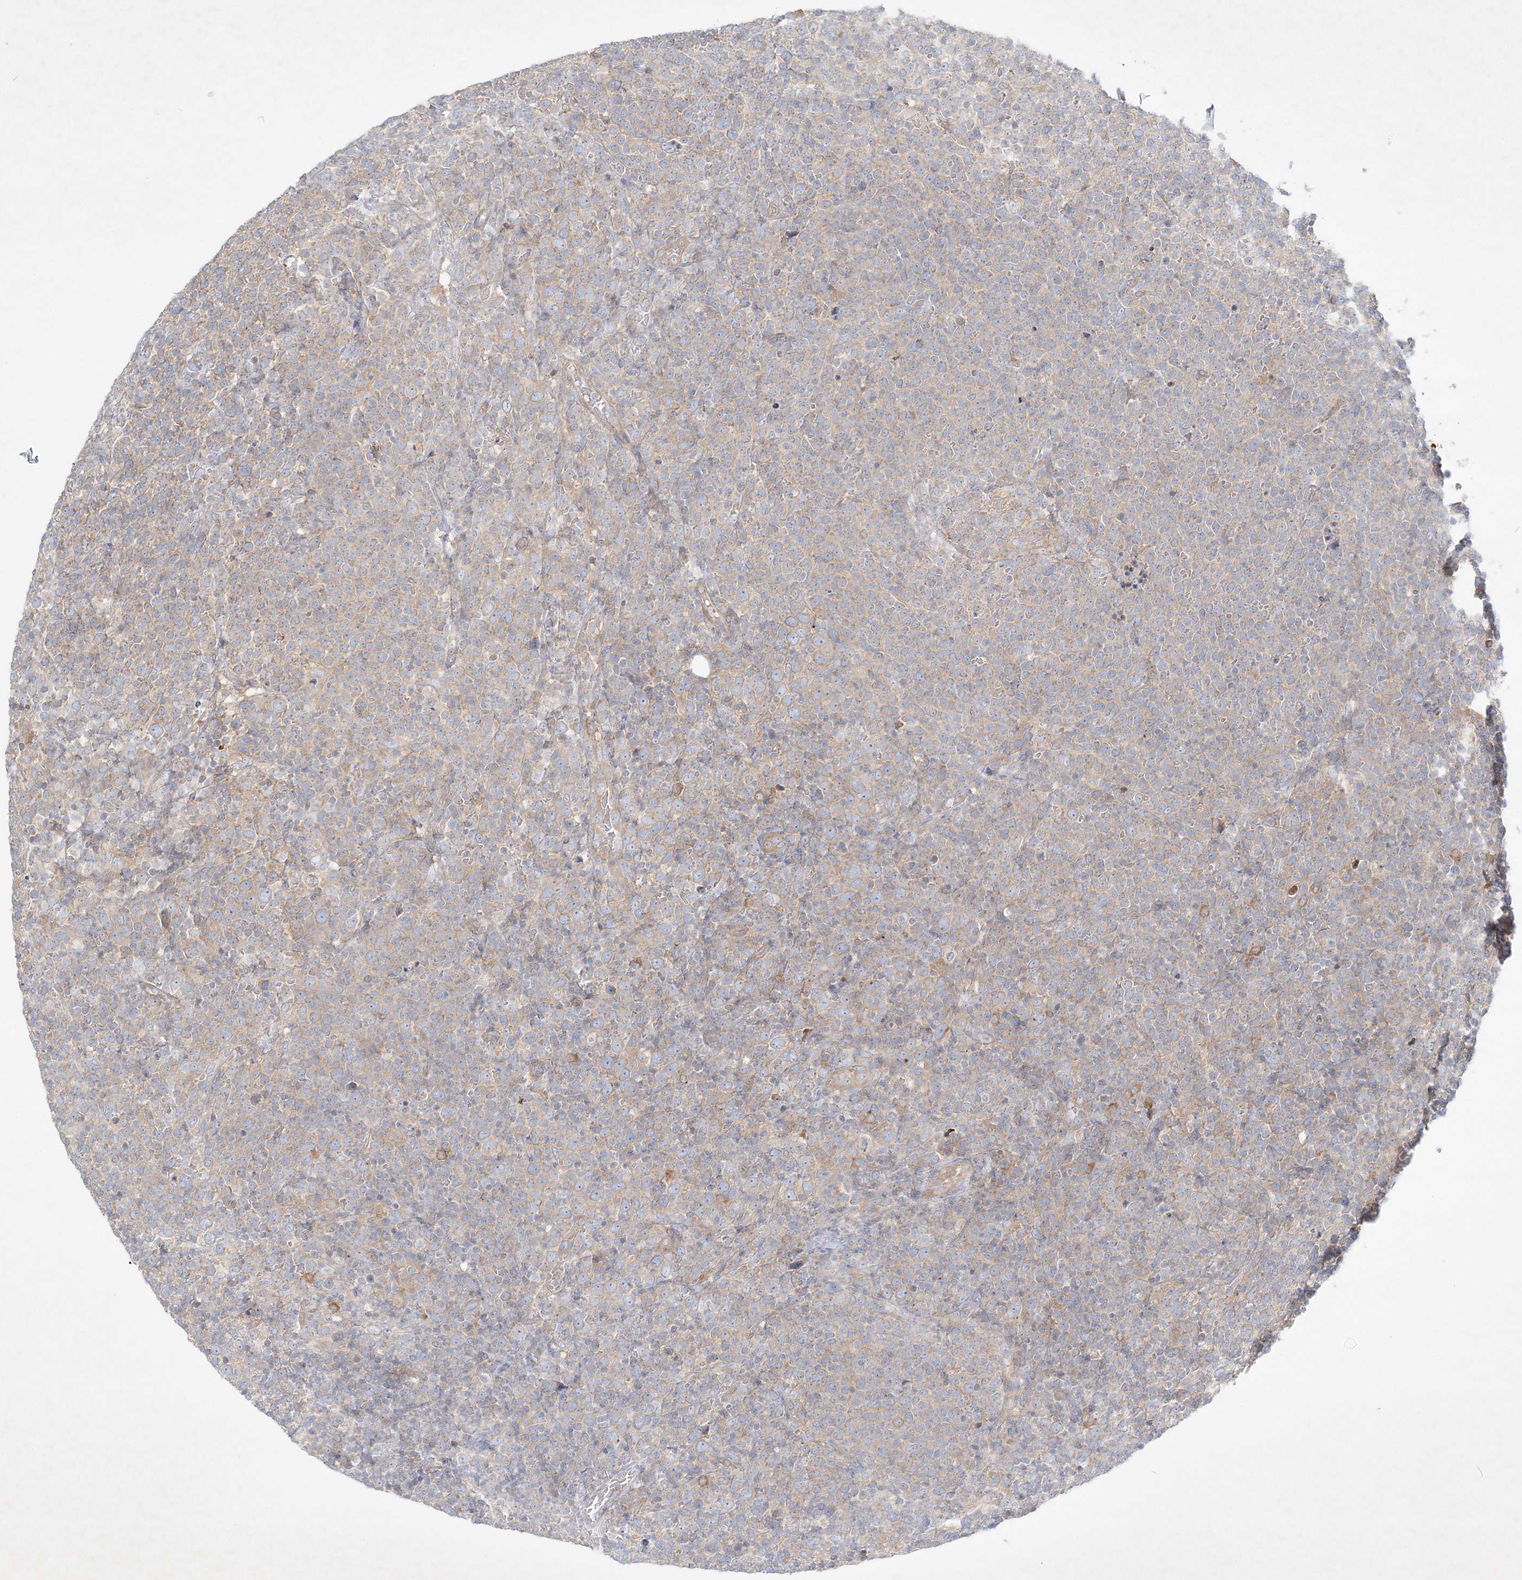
{"staining": {"intensity": "weak", "quantity": ">75%", "location": "cytoplasmic/membranous"}, "tissue": "lymphoma", "cell_type": "Tumor cells", "image_type": "cancer", "snomed": [{"axis": "morphology", "description": "Malignant lymphoma, non-Hodgkin's type, High grade"}, {"axis": "topography", "description": "Lymph node"}], "caption": "High-magnification brightfield microscopy of lymphoma stained with DAB (3,3'-diaminobenzidine) (brown) and counterstained with hematoxylin (blue). tumor cells exhibit weak cytoplasmic/membranous expression is present in about>75% of cells.", "gene": "STK11IP", "patient": {"sex": "male", "age": 61}}